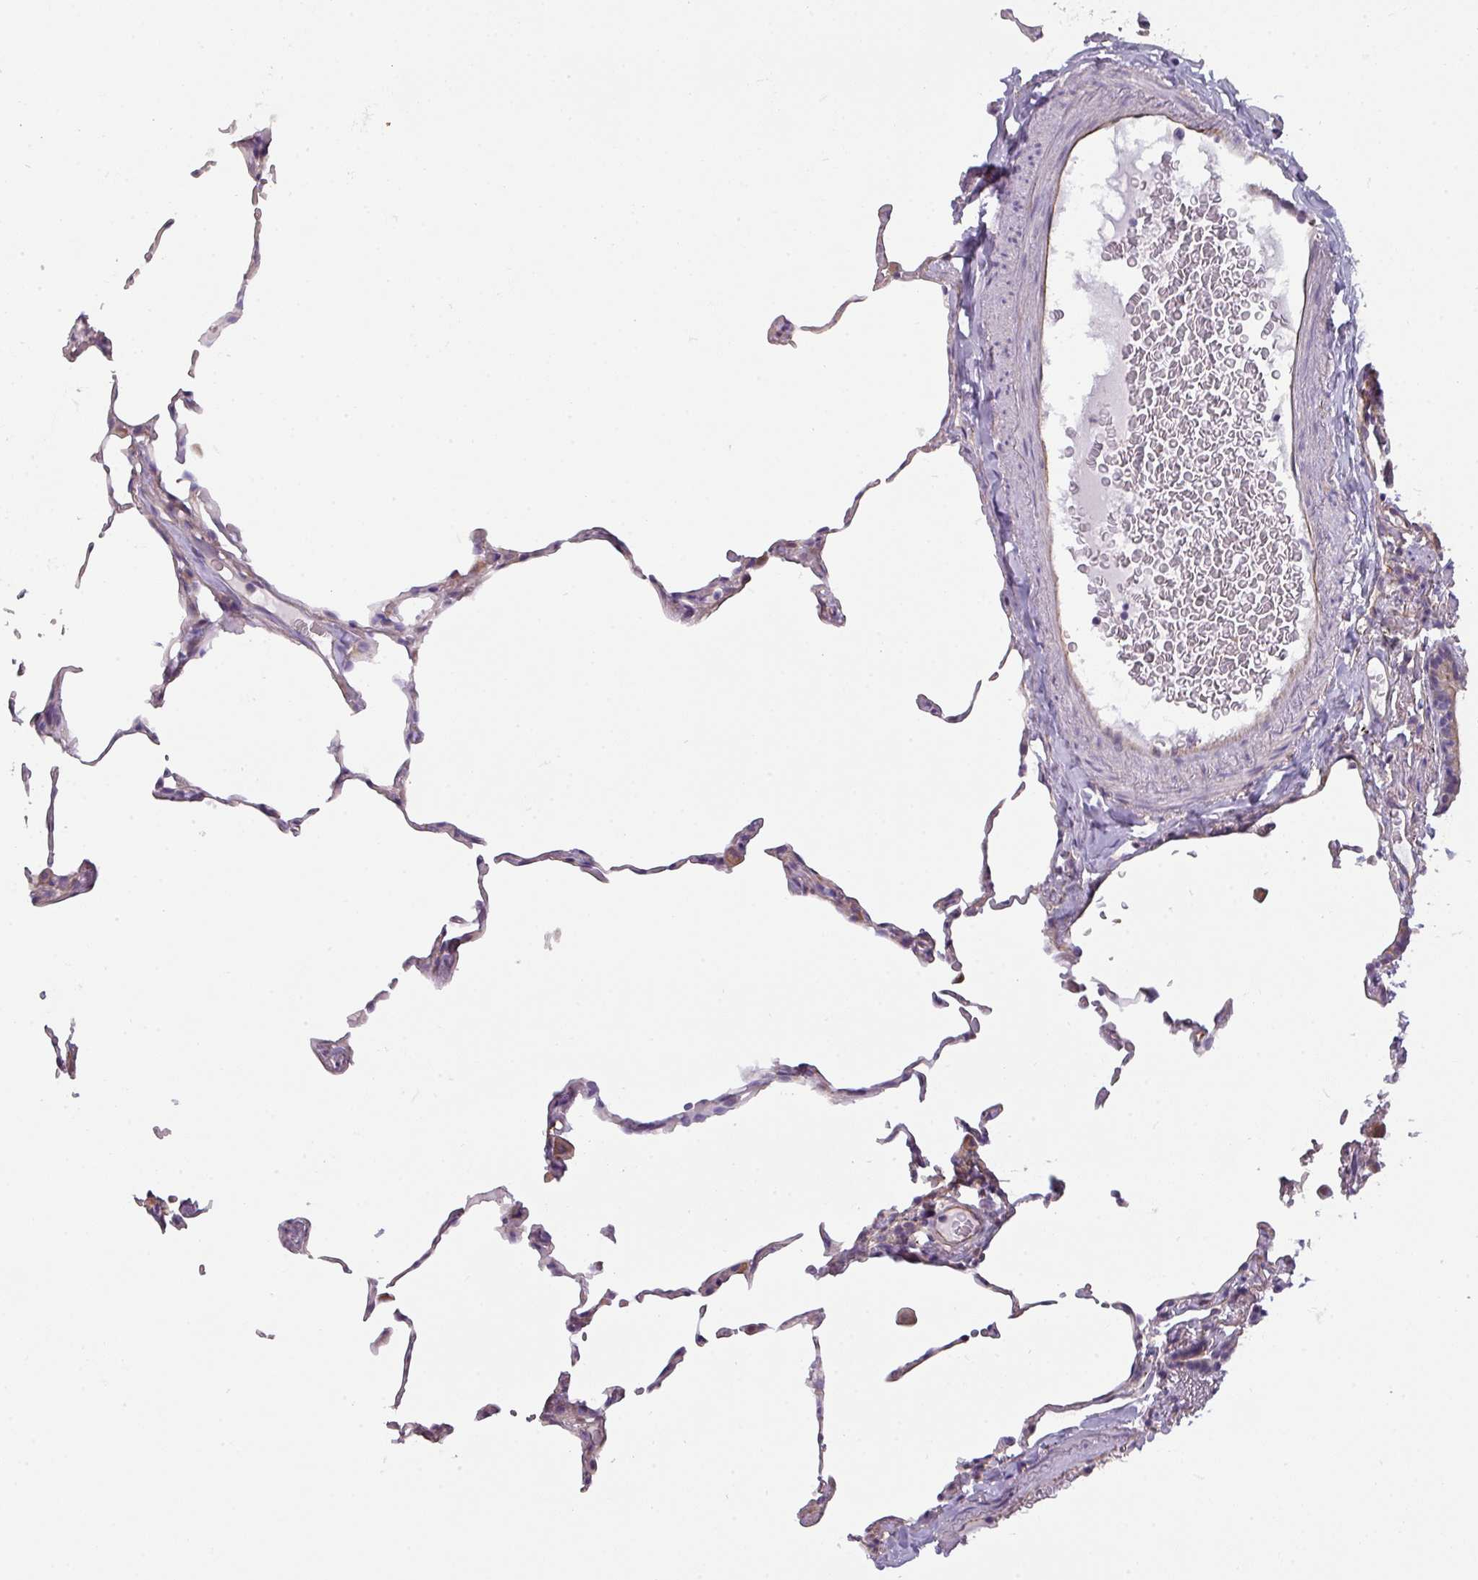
{"staining": {"intensity": "weak", "quantity": "25%-75%", "location": "cytoplasmic/membranous"}, "tissue": "lung", "cell_type": "Alveolar cells", "image_type": "normal", "snomed": [{"axis": "morphology", "description": "Normal tissue, NOS"}, {"axis": "topography", "description": "Lung"}], "caption": "This photomicrograph demonstrates IHC staining of benign lung, with low weak cytoplasmic/membranous expression in approximately 25%-75% of alveolar cells.", "gene": "BUD23", "patient": {"sex": "female", "age": 57}}